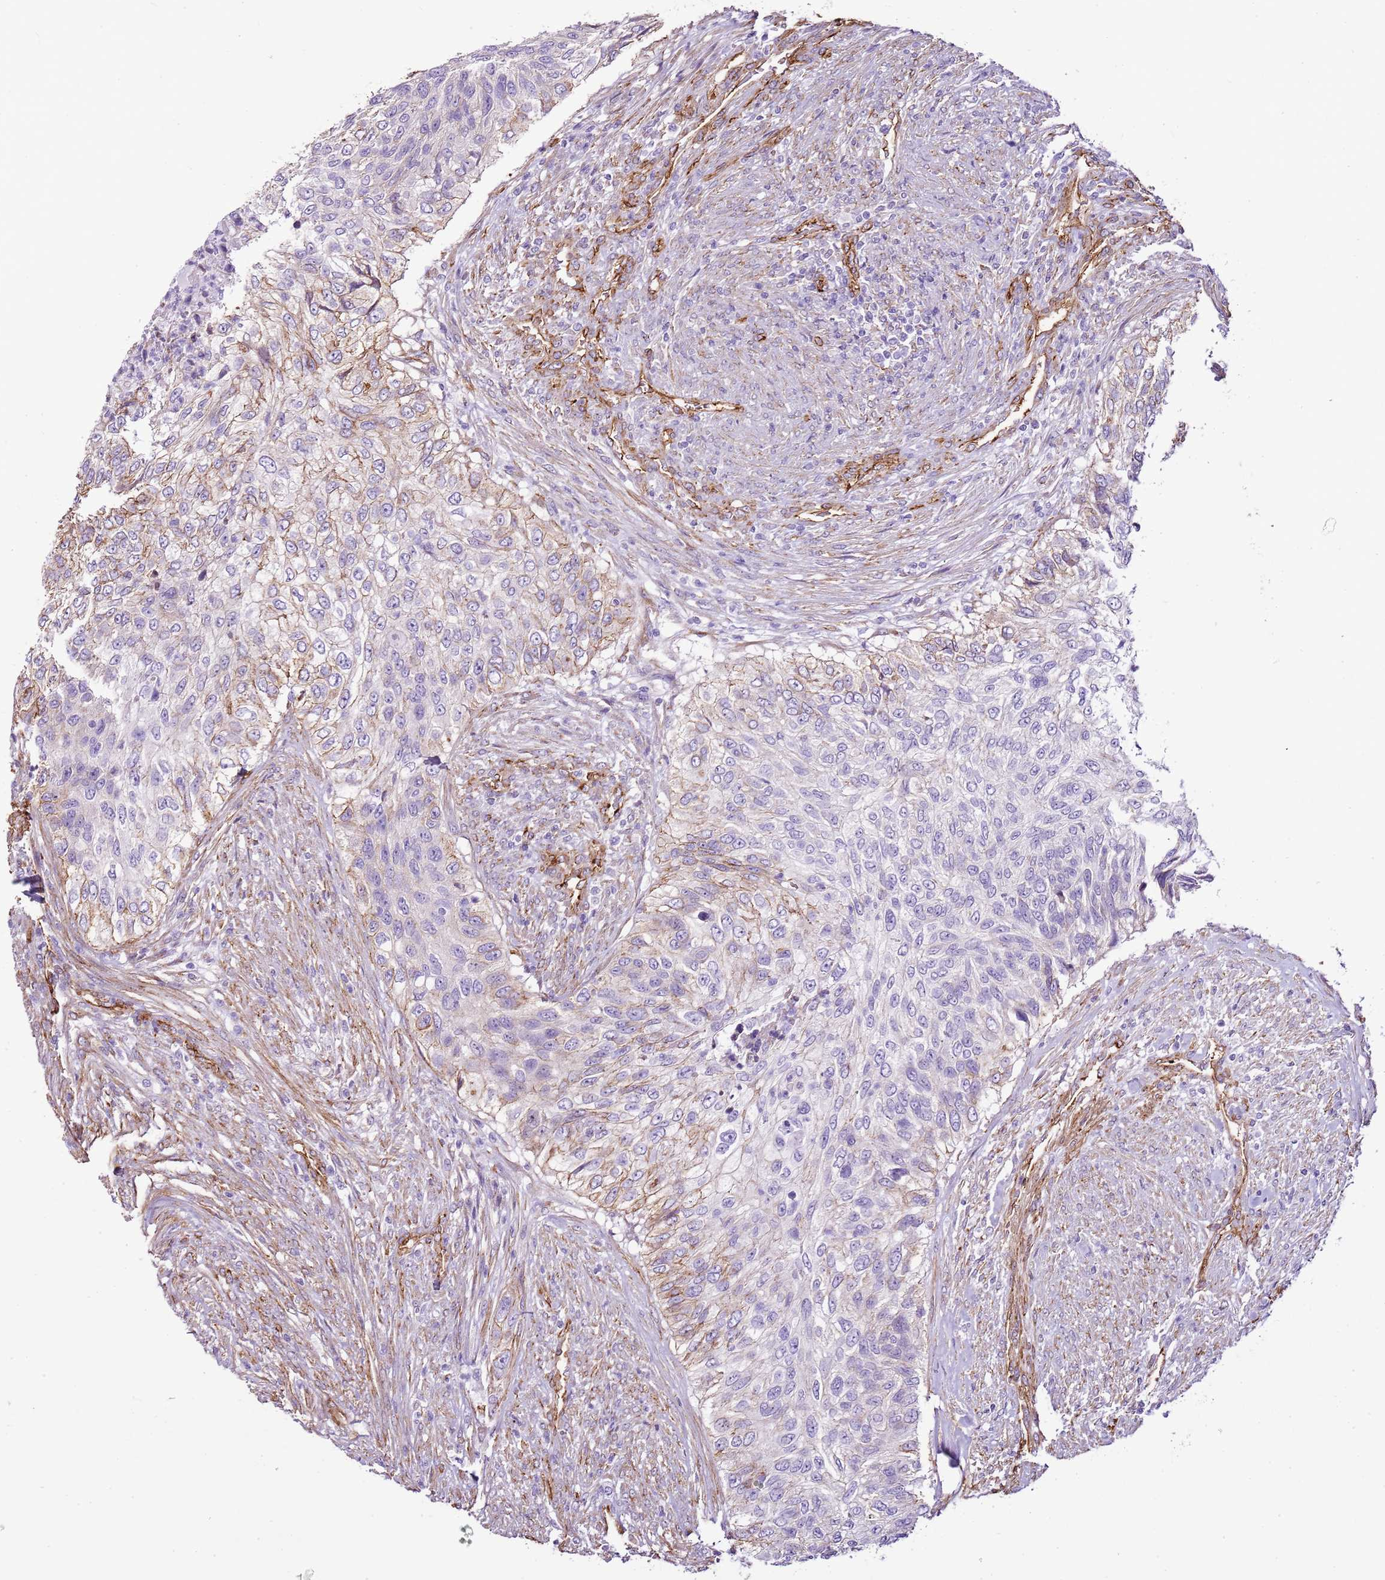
{"staining": {"intensity": "weak", "quantity": "<25%", "location": "cytoplasmic/membranous"}, "tissue": "urothelial cancer", "cell_type": "Tumor cells", "image_type": "cancer", "snomed": [{"axis": "morphology", "description": "Urothelial carcinoma, High grade"}, {"axis": "topography", "description": "Urinary bladder"}], "caption": "Immunohistochemical staining of urothelial cancer shows no significant positivity in tumor cells.", "gene": "CTDSPL", "patient": {"sex": "female", "age": 60}}